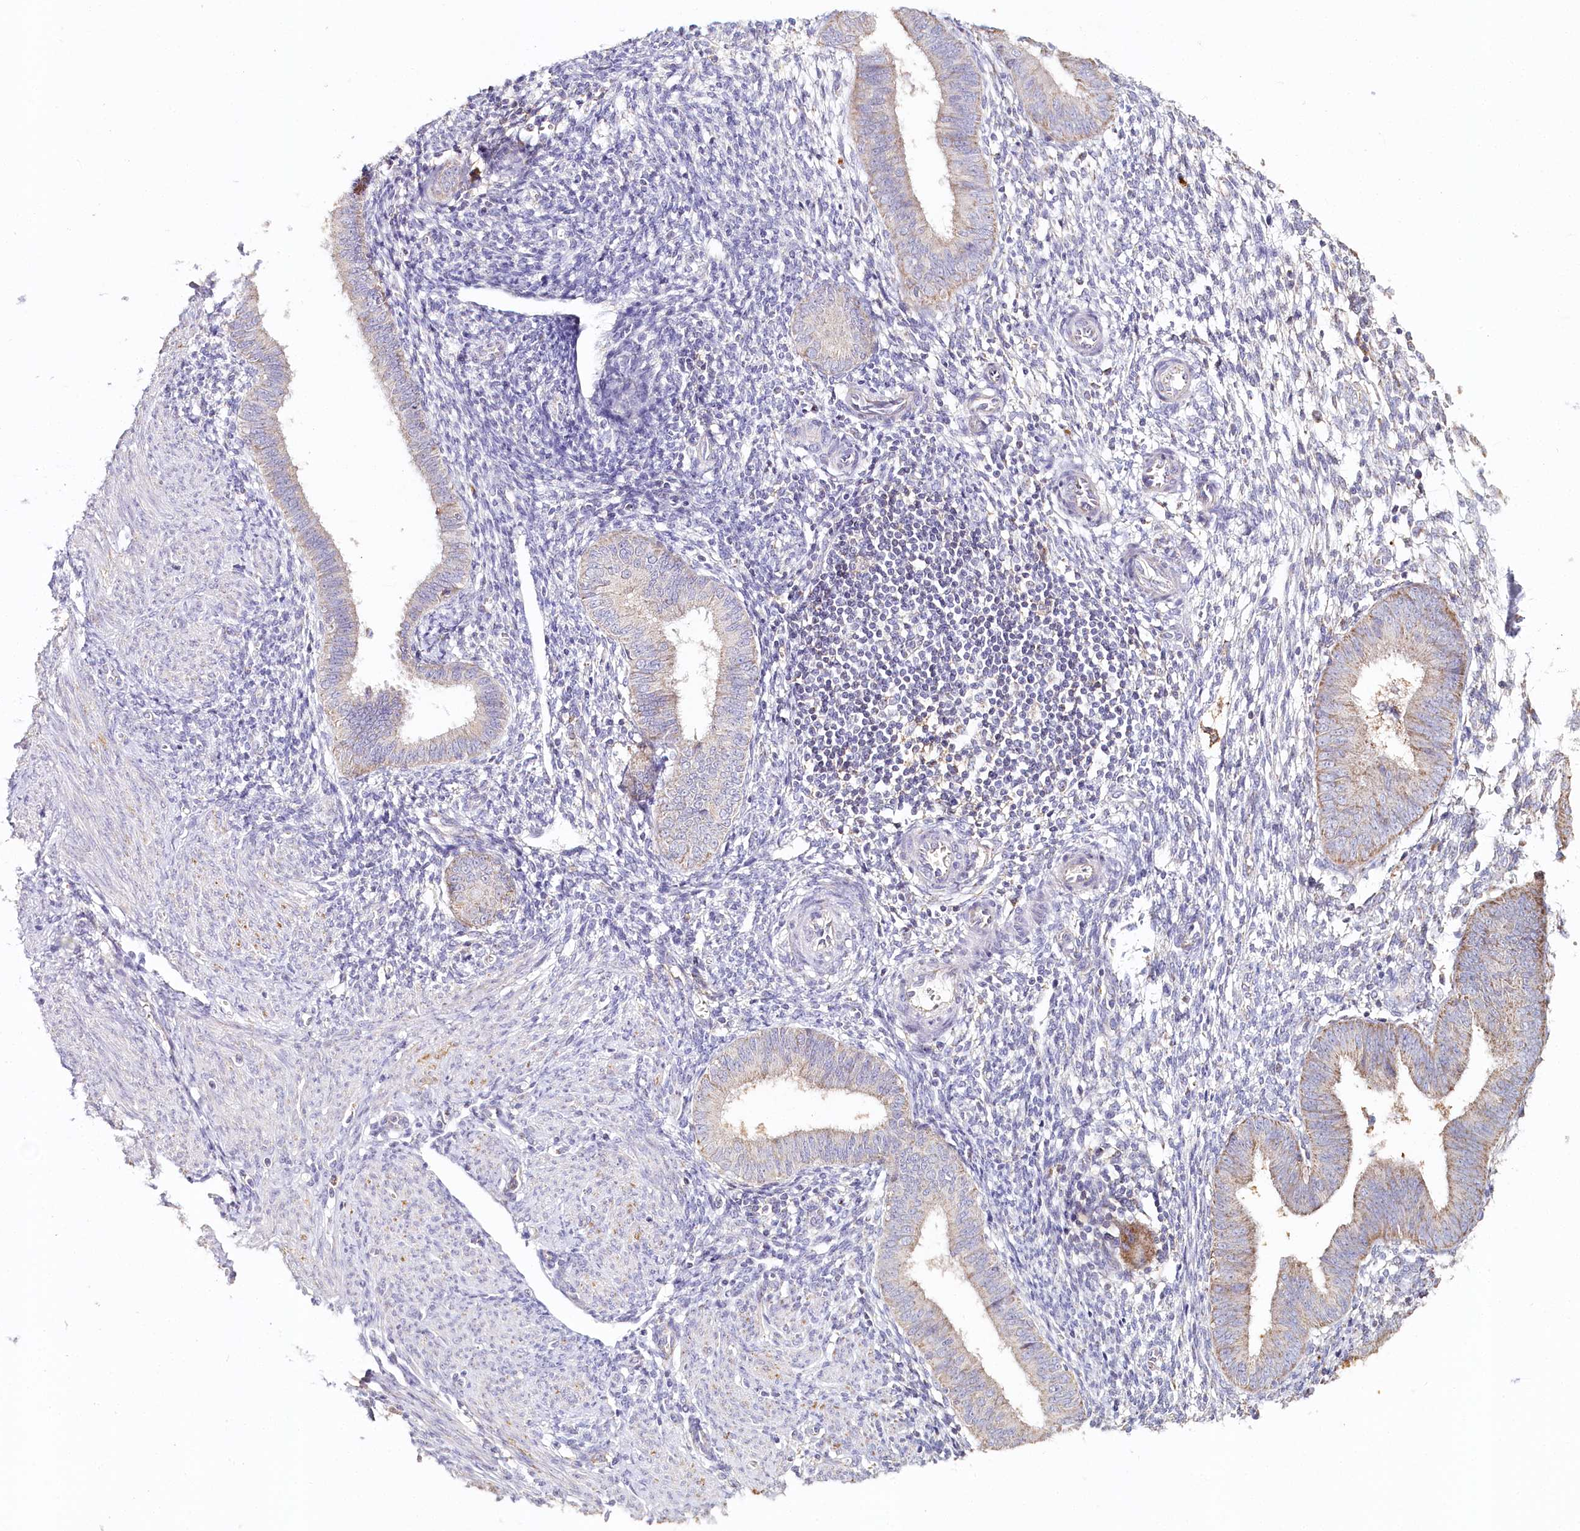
{"staining": {"intensity": "negative", "quantity": "none", "location": "none"}, "tissue": "endometrium", "cell_type": "Cells in endometrial stroma", "image_type": "normal", "snomed": [{"axis": "morphology", "description": "Normal tissue, NOS"}, {"axis": "topography", "description": "Uterus"}, {"axis": "topography", "description": "Endometrium"}], "caption": "A high-resolution micrograph shows immunohistochemistry (IHC) staining of normal endometrium, which displays no significant expression in cells in endometrial stroma. Brightfield microscopy of immunohistochemistry stained with DAB (3,3'-diaminobenzidine) (brown) and hematoxylin (blue), captured at high magnification.", "gene": "MMP25", "patient": {"sex": "female", "age": 48}}